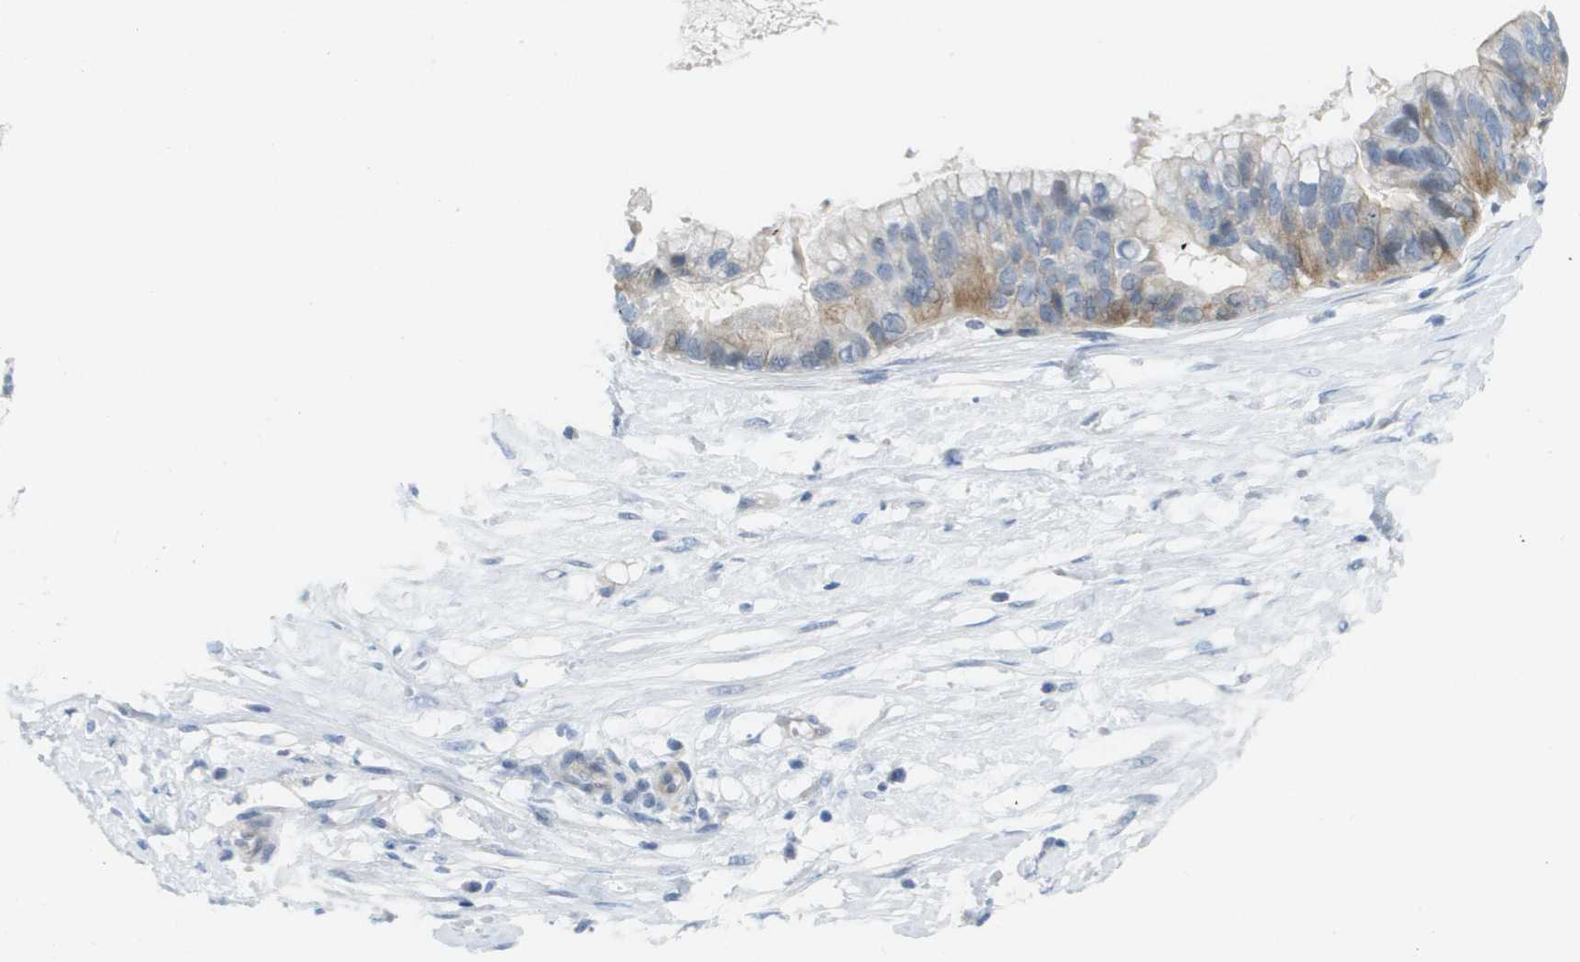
{"staining": {"intensity": "moderate", "quantity": "25%-75%", "location": "cytoplasmic/membranous"}, "tissue": "ovarian cancer", "cell_type": "Tumor cells", "image_type": "cancer", "snomed": [{"axis": "morphology", "description": "Cystadenocarcinoma, mucinous, NOS"}, {"axis": "topography", "description": "Ovary"}], "caption": "Protein staining of ovarian cancer tissue reveals moderate cytoplasmic/membranous positivity in about 25%-75% of tumor cells.", "gene": "PDE4A", "patient": {"sex": "female", "age": 80}}